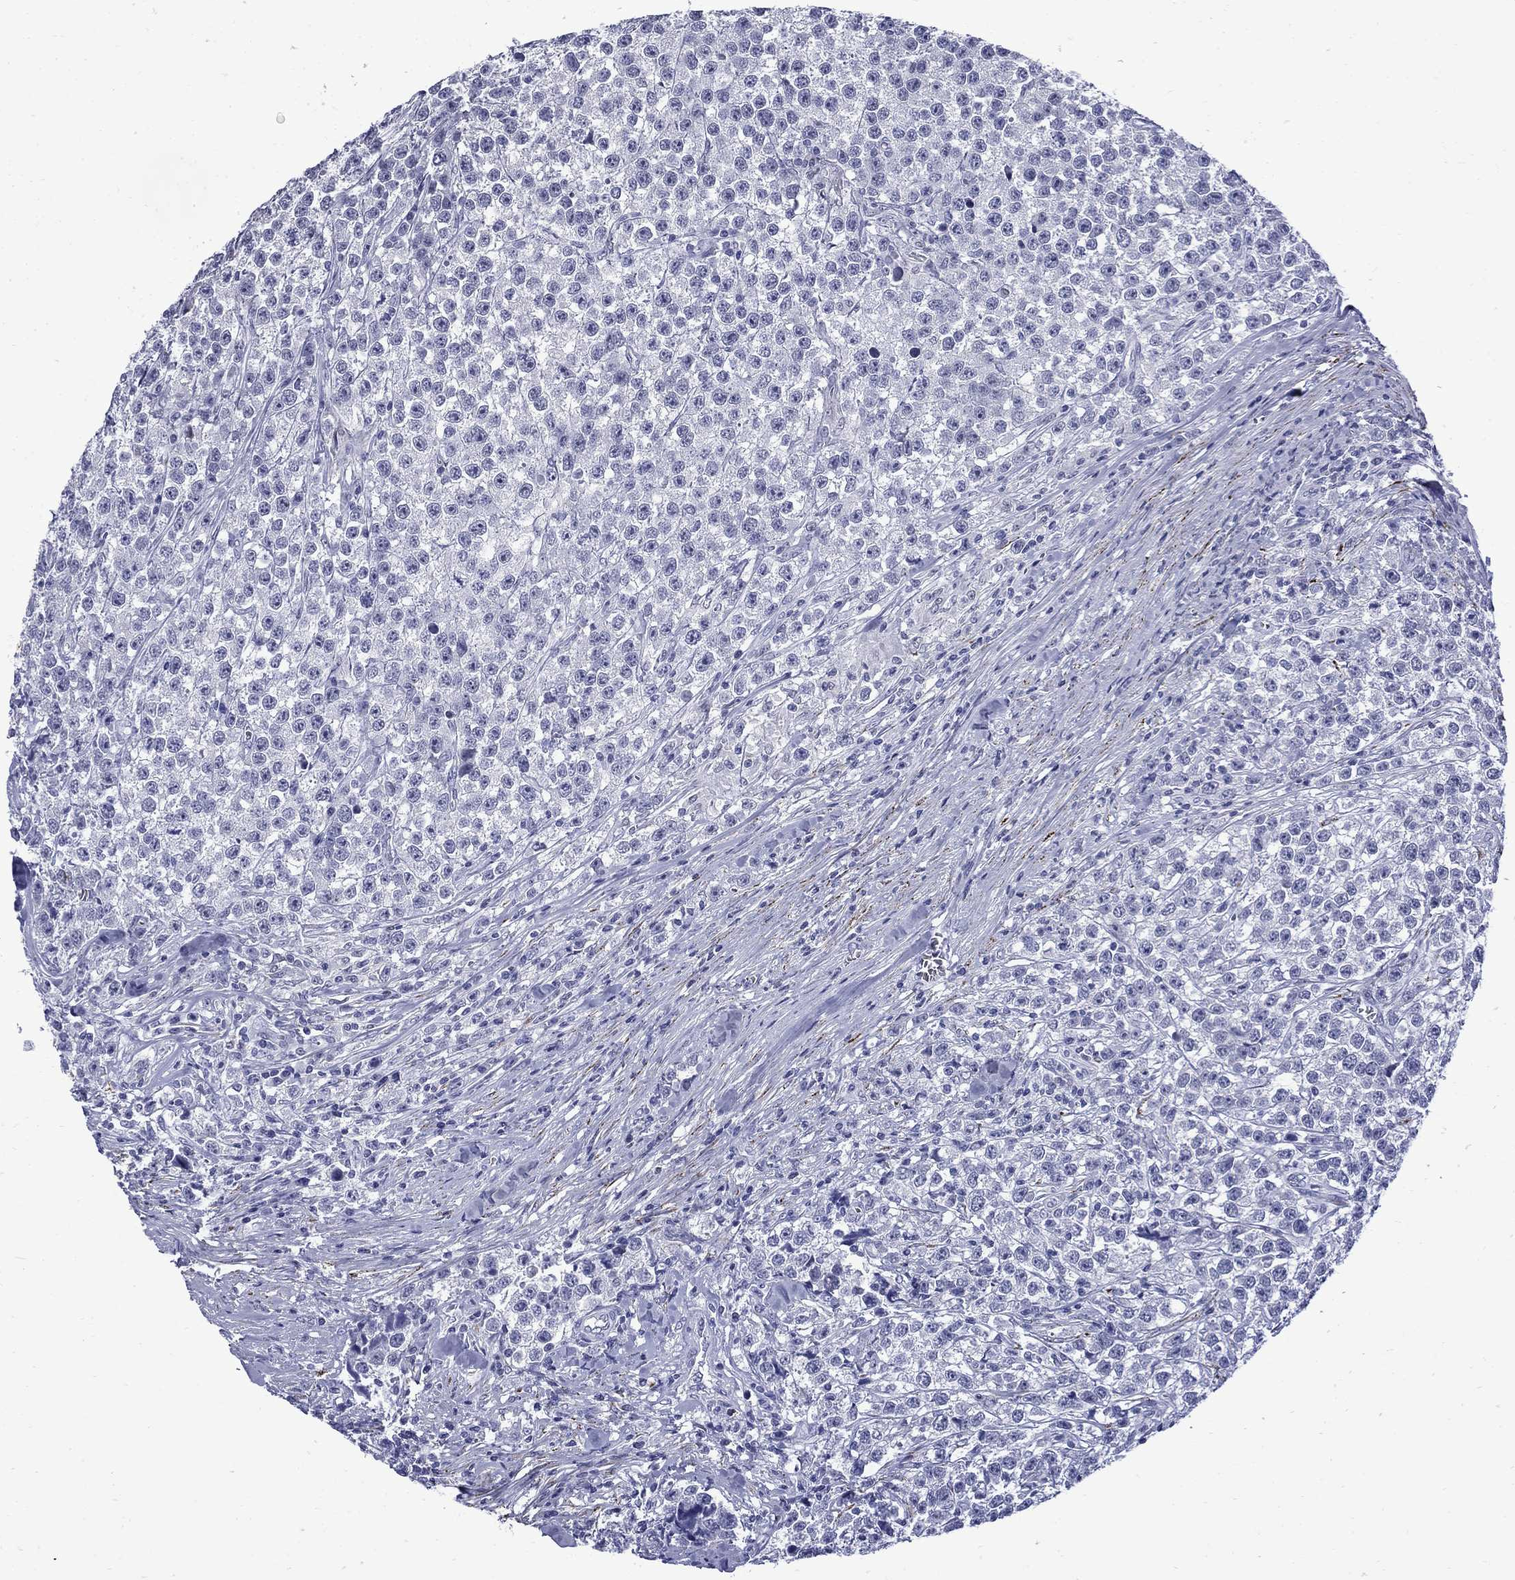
{"staining": {"intensity": "negative", "quantity": "none", "location": "none"}, "tissue": "testis cancer", "cell_type": "Tumor cells", "image_type": "cancer", "snomed": [{"axis": "morphology", "description": "Seminoma, NOS"}, {"axis": "topography", "description": "Testis"}], "caption": "Micrograph shows no protein positivity in tumor cells of testis cancer (seminoma) tissue.", "gene": "MGARP", "patient": {"sex": "male", "age": 59}}